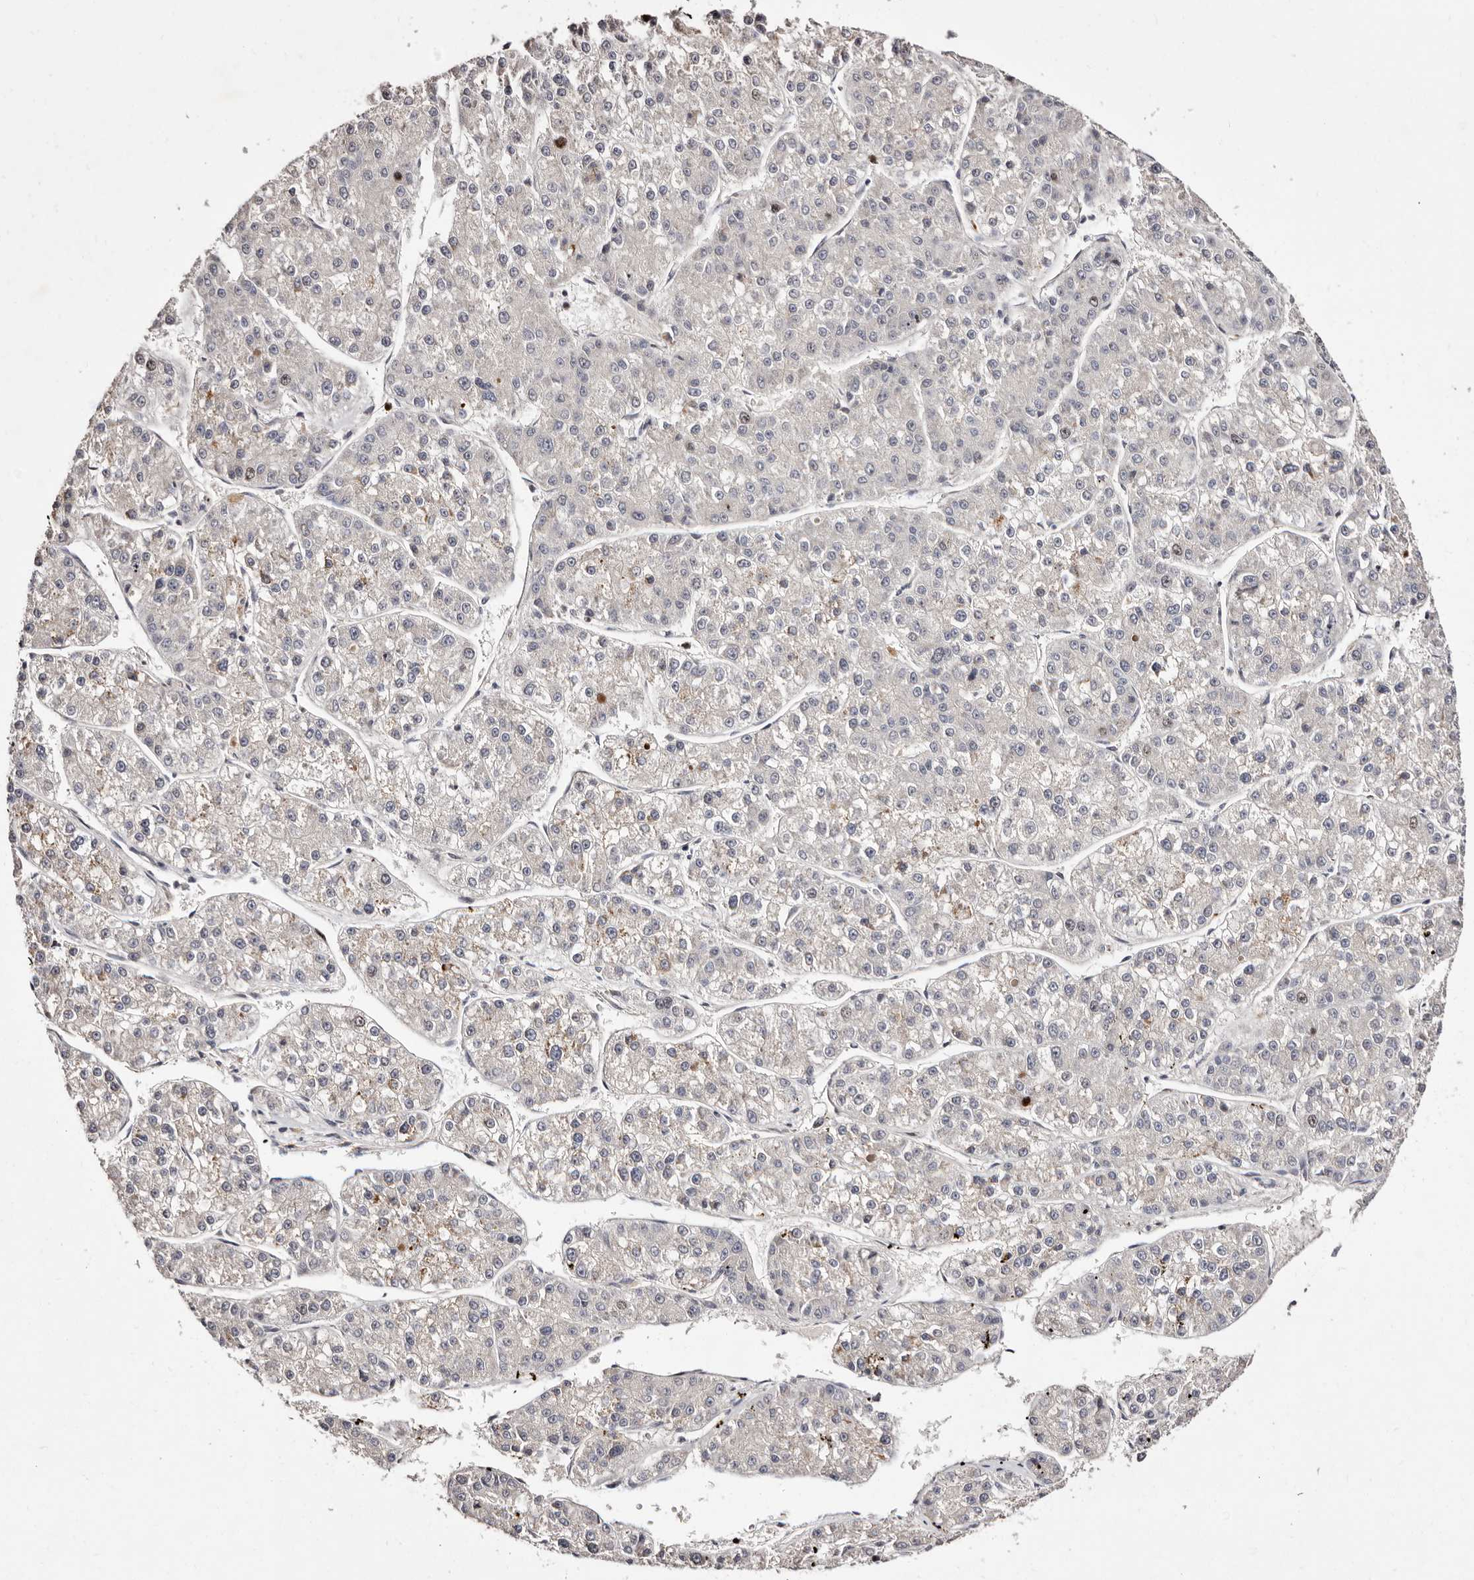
{"staining": {"intensity": "negative", "quantity": "none", "location": "none"}, "tissue": "liver cancer", "cell_type": "Tumor cells", "image_type": "cancer", "snomed": [{"axis": "morphology", "description": "Carcinoma, Hepatocellular, NOS"}, {"axis": "topography", "description": "Liver"}], "caption": "Tumor cells show no significant staining in liver cancer (hepatocellular carcinoma). Brightfield microscopy of immunohistochemistry stained with DAB (brown) and hematoxylin (blue), captured at high magnification.", "gene": "CDCA8", "patient": {"sex": "female", "age": 73}}